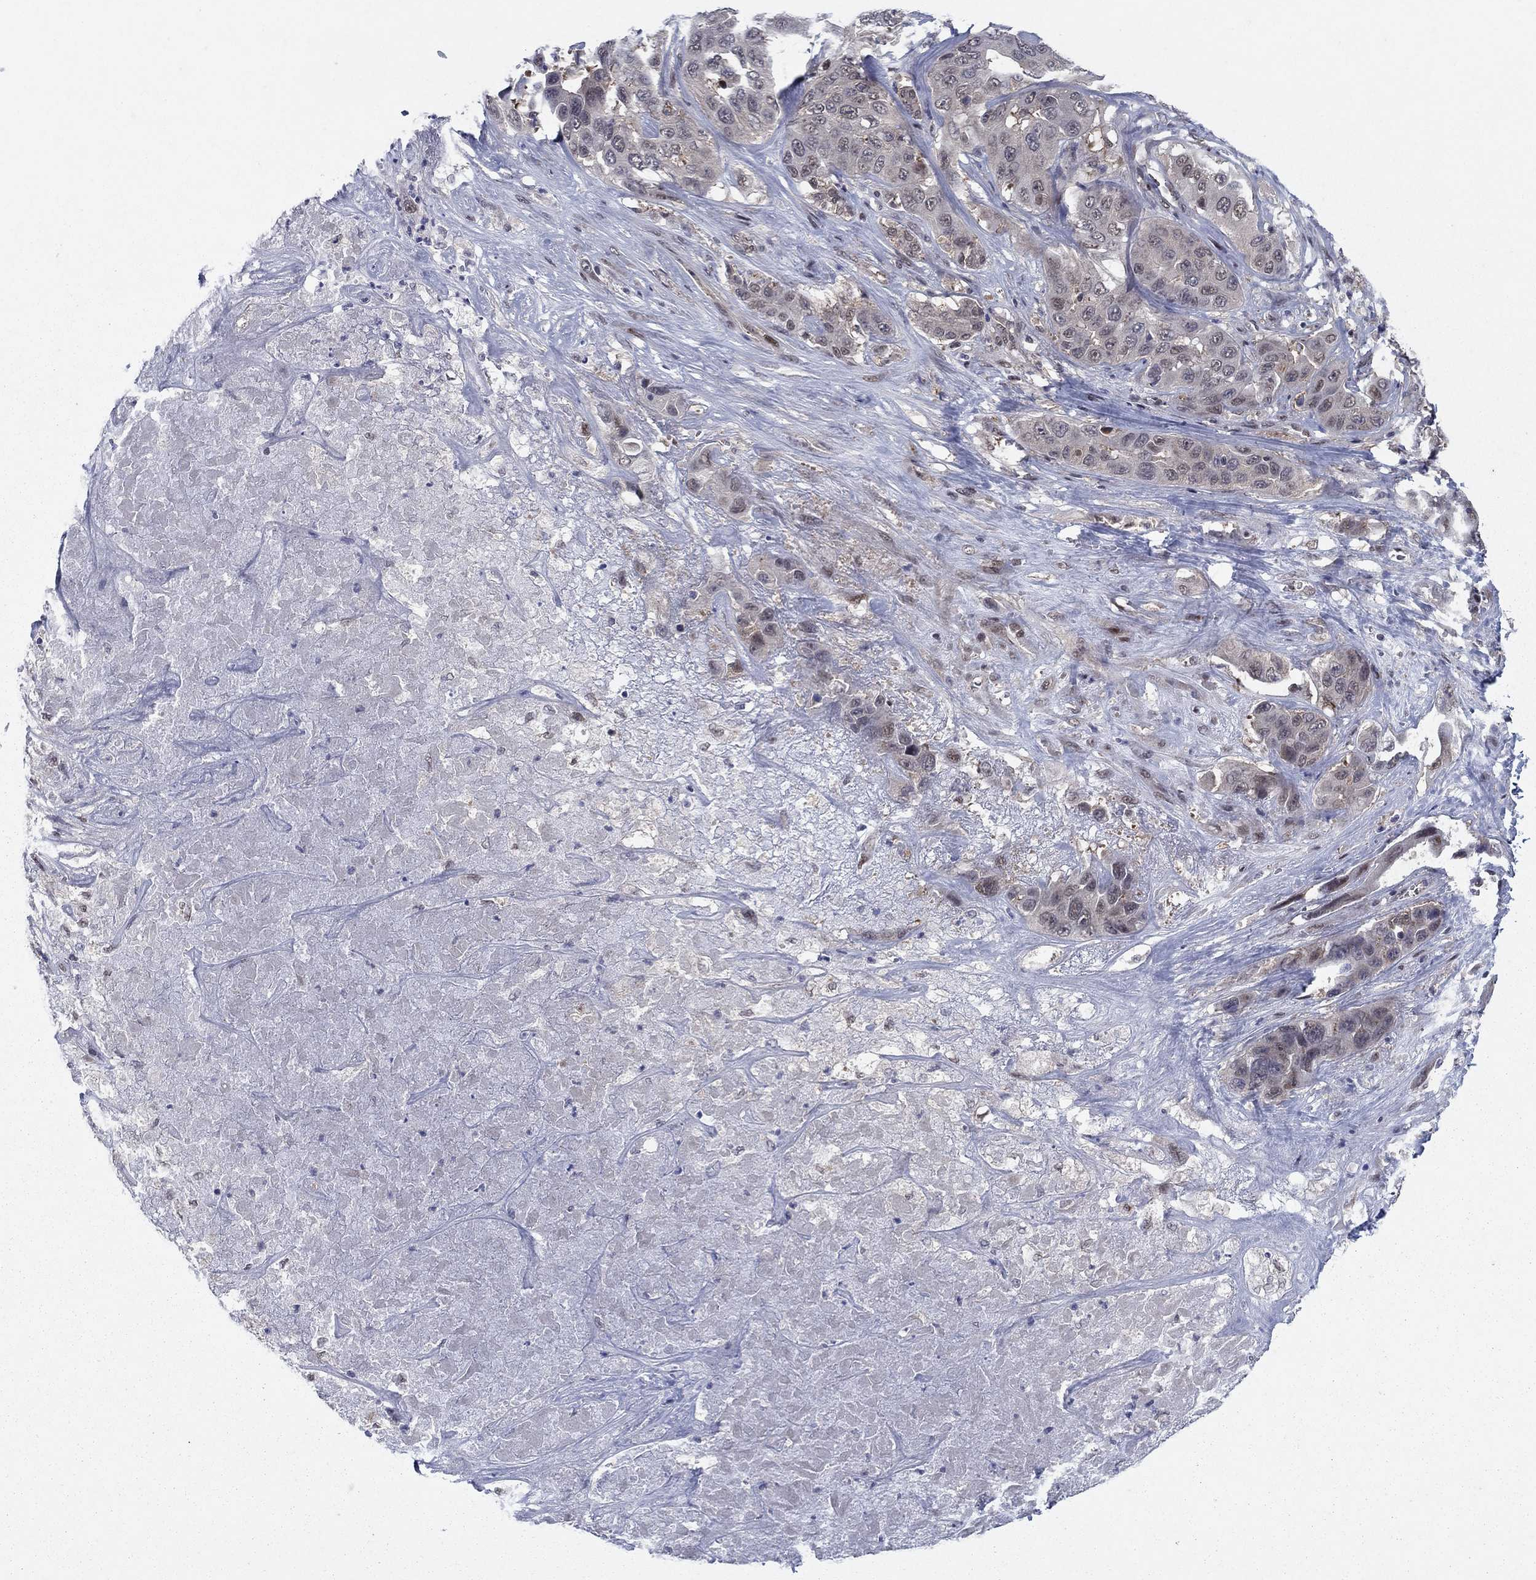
{"staining": {"intensity": "weak", "quantity": "<25%", "location": "nuclear"}, "tissue": "liver cancer", "cell_type": "Tumor cells", "image_type": "cancer", "snomed": [{"axis": "morphology", "description": "Cholangiocarcinoma"}, {"axis": "topography", "description": "Liver"}], "caption": "Tumor cells are negative for protein expression in human cholangiocarcinoma (liver). Brightfield microscopy of immunohistochemistry stained with DAB (3,3'-diaminobenzidine) (brown) and hematoxylin (blue), captured at high magnification.", "gene": "PSMC1", "patient": {"sex": "female", "age": 52}}